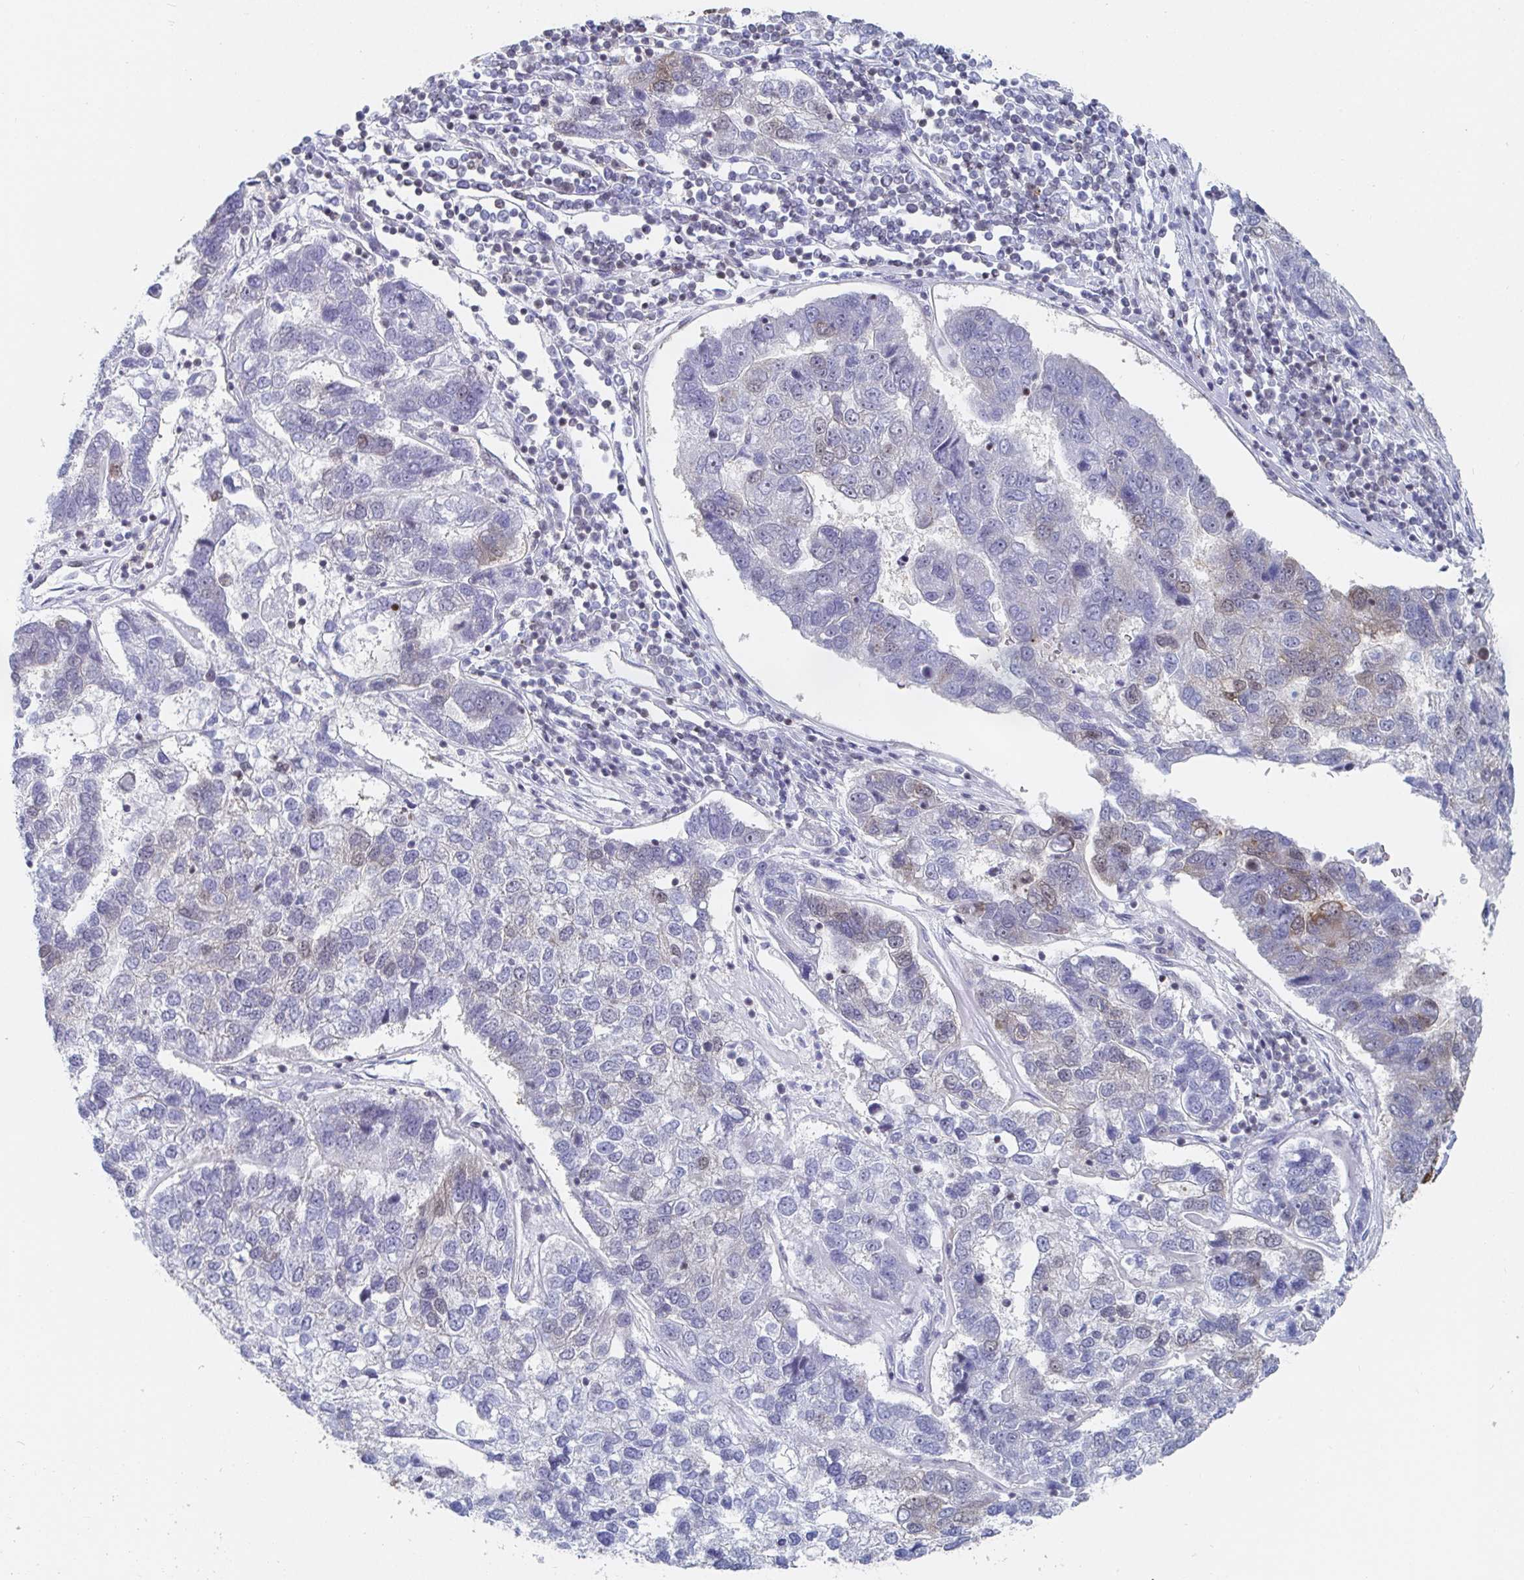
{"staining": {"intensity": "moderate", "quantity": "25%-75%", "location": "nuclear"}, "tissue": "pancreatic cancer", "cell_type": "Tumor cells", "image_type": "cancer", "snomed": [{"axis": "morphology", "description": "Adenocarcinoma, NOS"}, {"axis": "topography", "description": "Pancreas"}], "caption": "Protein expression analysis of human pancreatic cancer (adenocarcinoma) reveals moderate nuclear staining in about 25%-75% of tumor cells.", "gene": "EWSR1", "patient": {"sex": "female", "age": 61}}